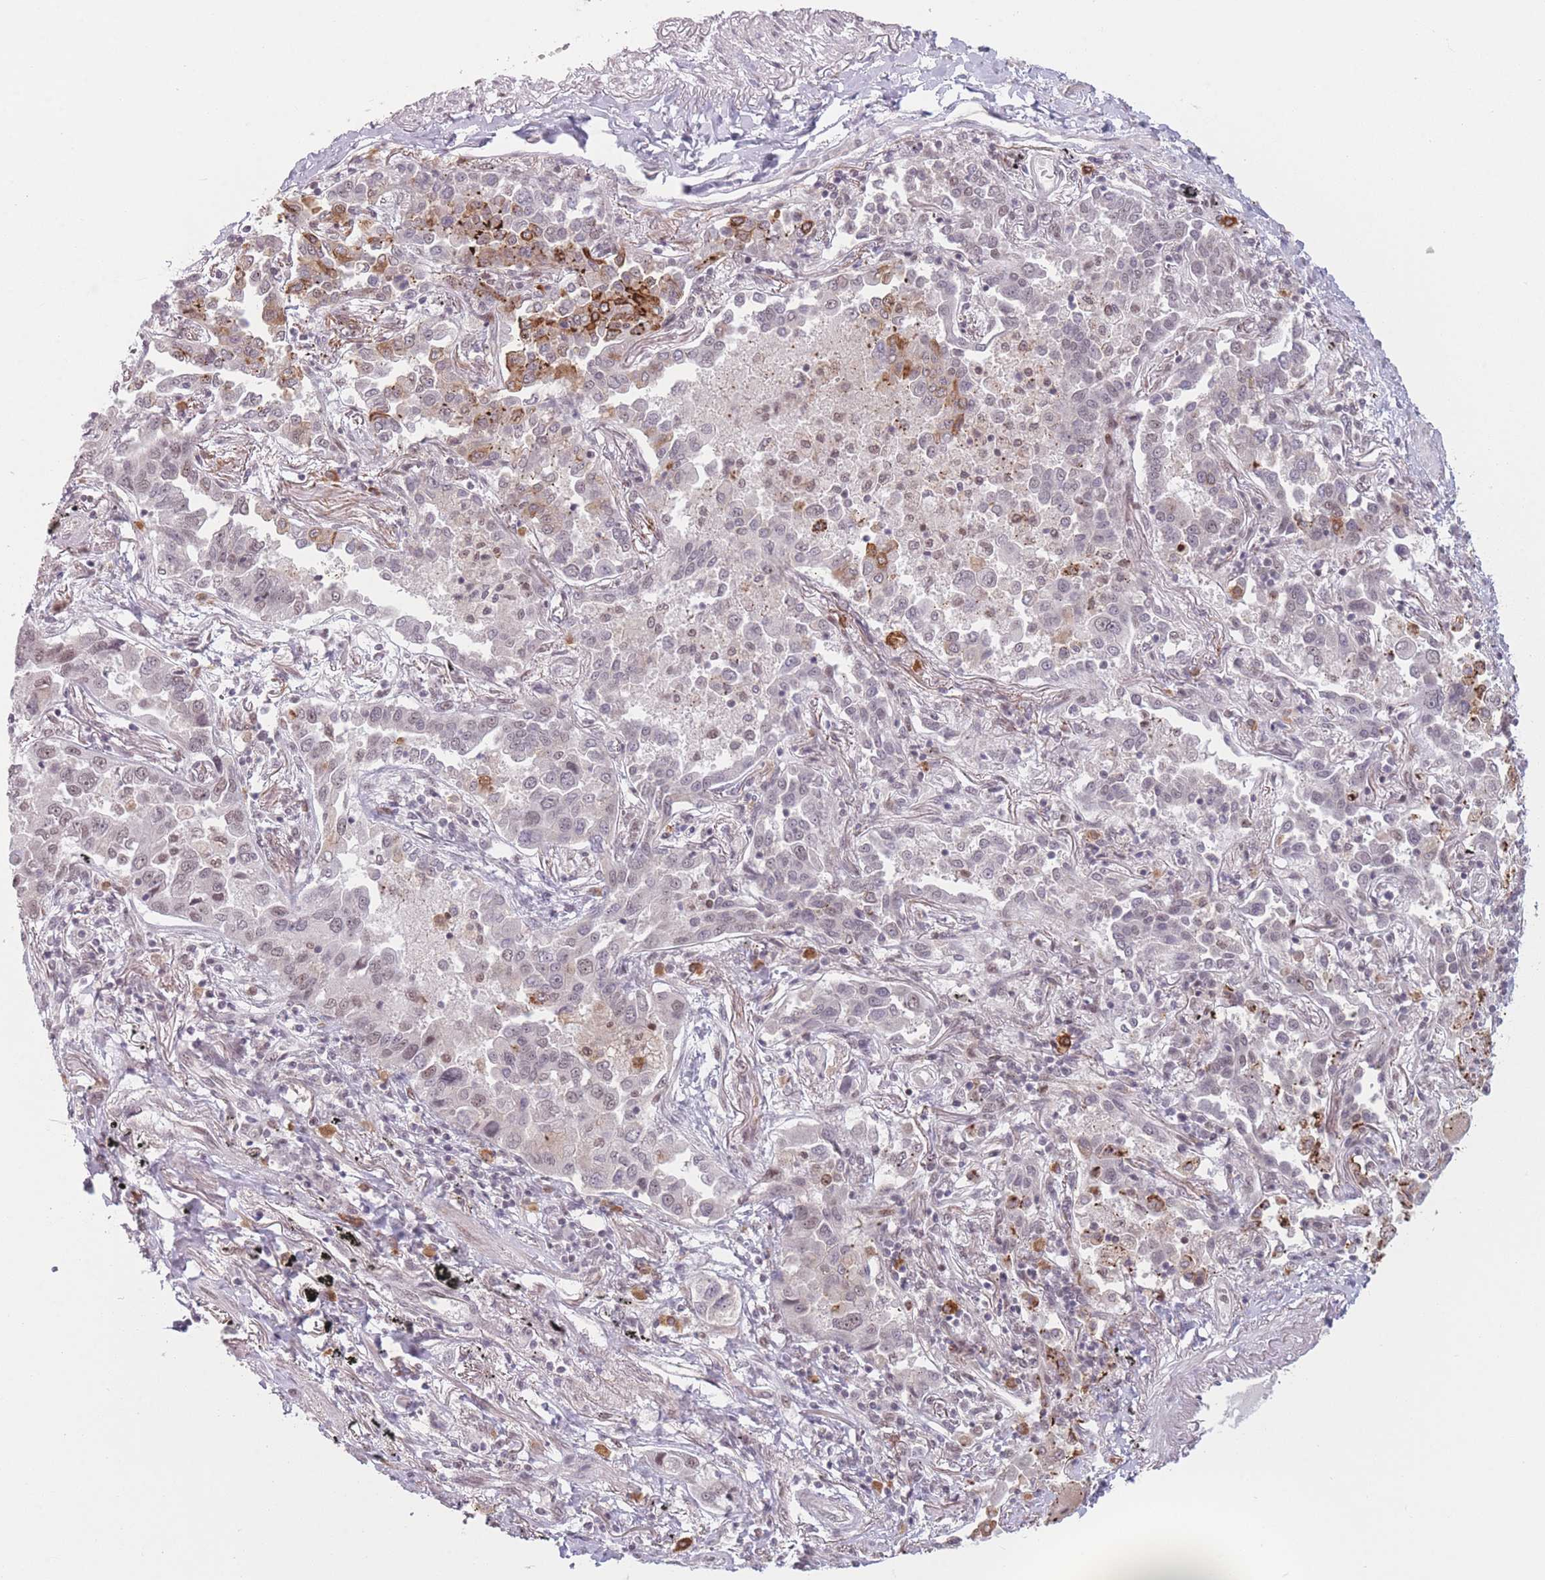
{"staining": {"intensity": "weak", "quantity": "<25%", "location": "nuclear"}, "tissue": "lung cancer", "cell_type": "Tumor cells", "image_type": "cancer", "snomed": [{"axis": "morphology", "description": "Adenocarcinoma, NOS"}, {"axis": "topography", "description": "Lung"}], "caption": "Immunohistochemical staining of human adenocarcinoma (lung) shows no significant positivity in tumor cells.", "gene": "SUPT6H", "patient": {"sex": "male", "age": 67}}